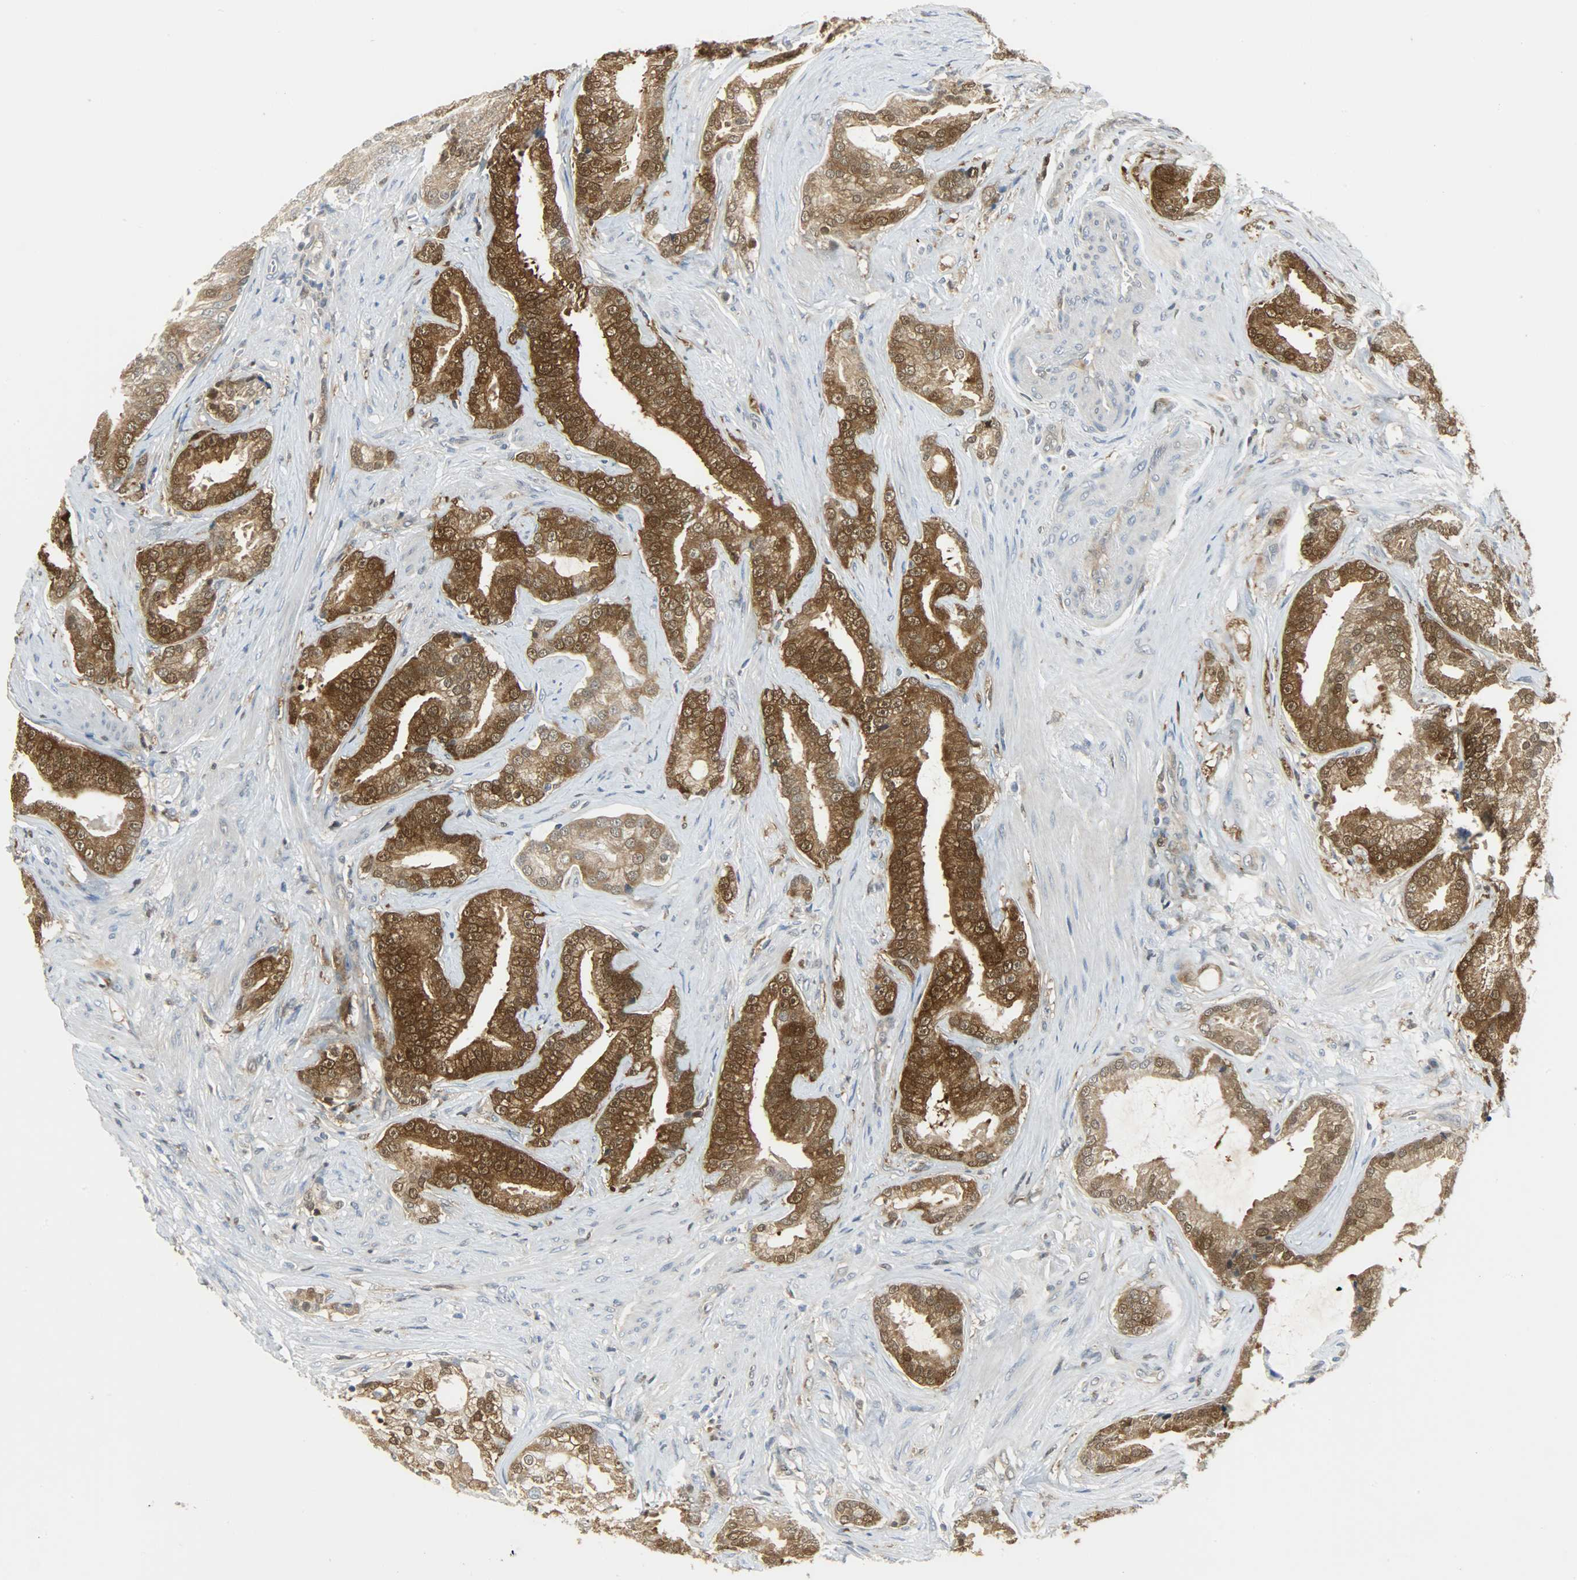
{"staining": {"intensity": "strong", "quantity": ">75%", "location": "cytoplasmic/membranous,nuclear"}, "tissue": "prostate cancer", "cell_type": "Tumor cells", "image_type": "cancer", "snomed": [{"axis": "morphology", "description": "Adenocarcinoma, Low grade"}, {"axis": "topography", "description": "Prostate"}], "caption": "A histopathology image of human prostate cancer stained for a protein demonstrates strong cytoplasmic/membranous and nuclear brown staining in tumor cells.", "gene": "EIF4EBP1", "patient": {"sex": "male", "age": 58}}